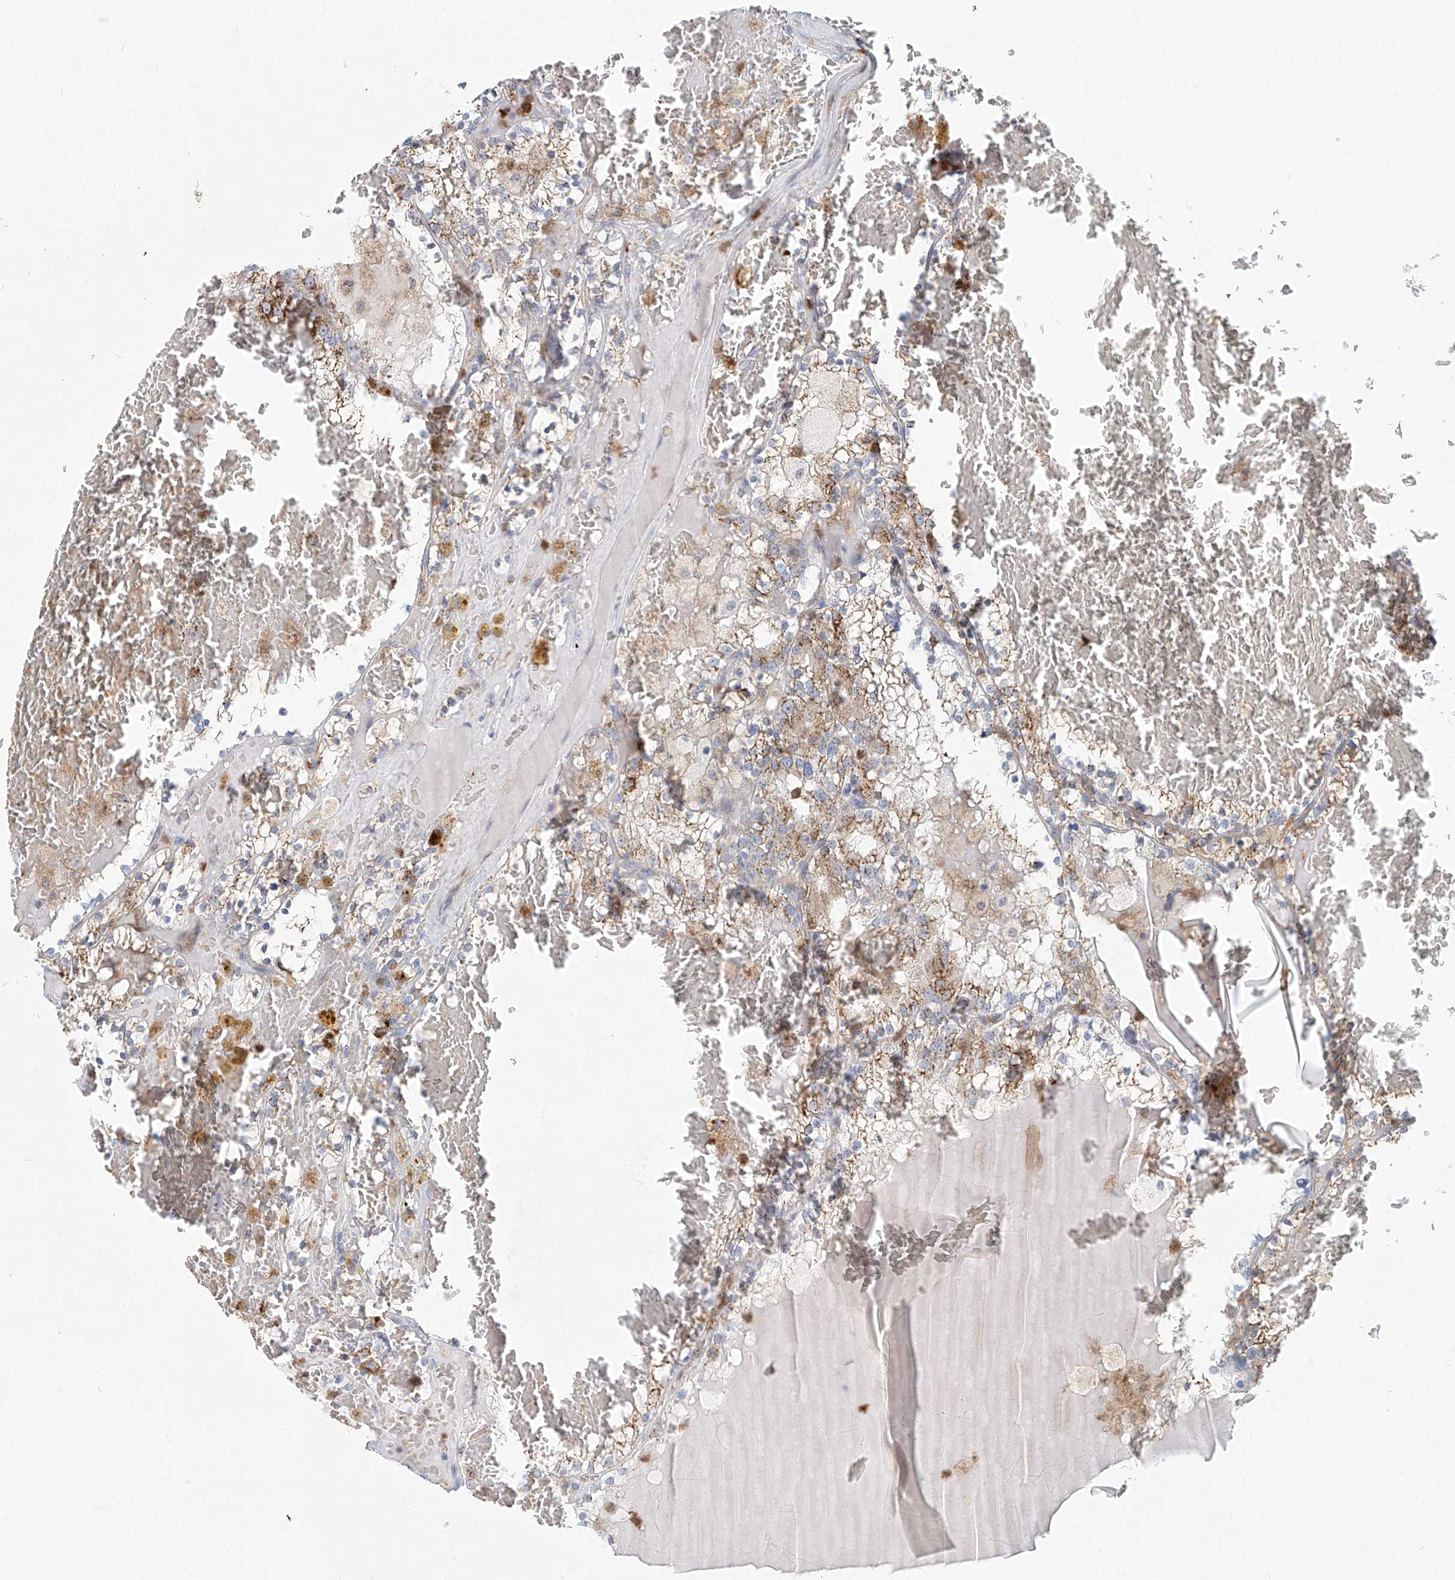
{"staining": {"intensity": "moderate", "quantity": ">75%", "location": "cytoplasmic/membranous"}, "tissue": "renal cancer", "cell_type": "Tumor cells", "image_type": "cancer", "snomed": [{"axis": "morphology", "description": "Adenocarcinoma, NOS"}, {"axis": "topography", "description": "Kidney"}], "caption": "Protein staining demonstrates moderate cytoplasmic/membranous positivity in approximately >75% of tumor cells in adenocarcinoma (renal). The staining was performed using DAB, with brown indicating positive protein expression. Nuclei are stained blue with hematoxylin.", "gene": "PTPRA", "patient": {"sex": "female", "age": 56}}